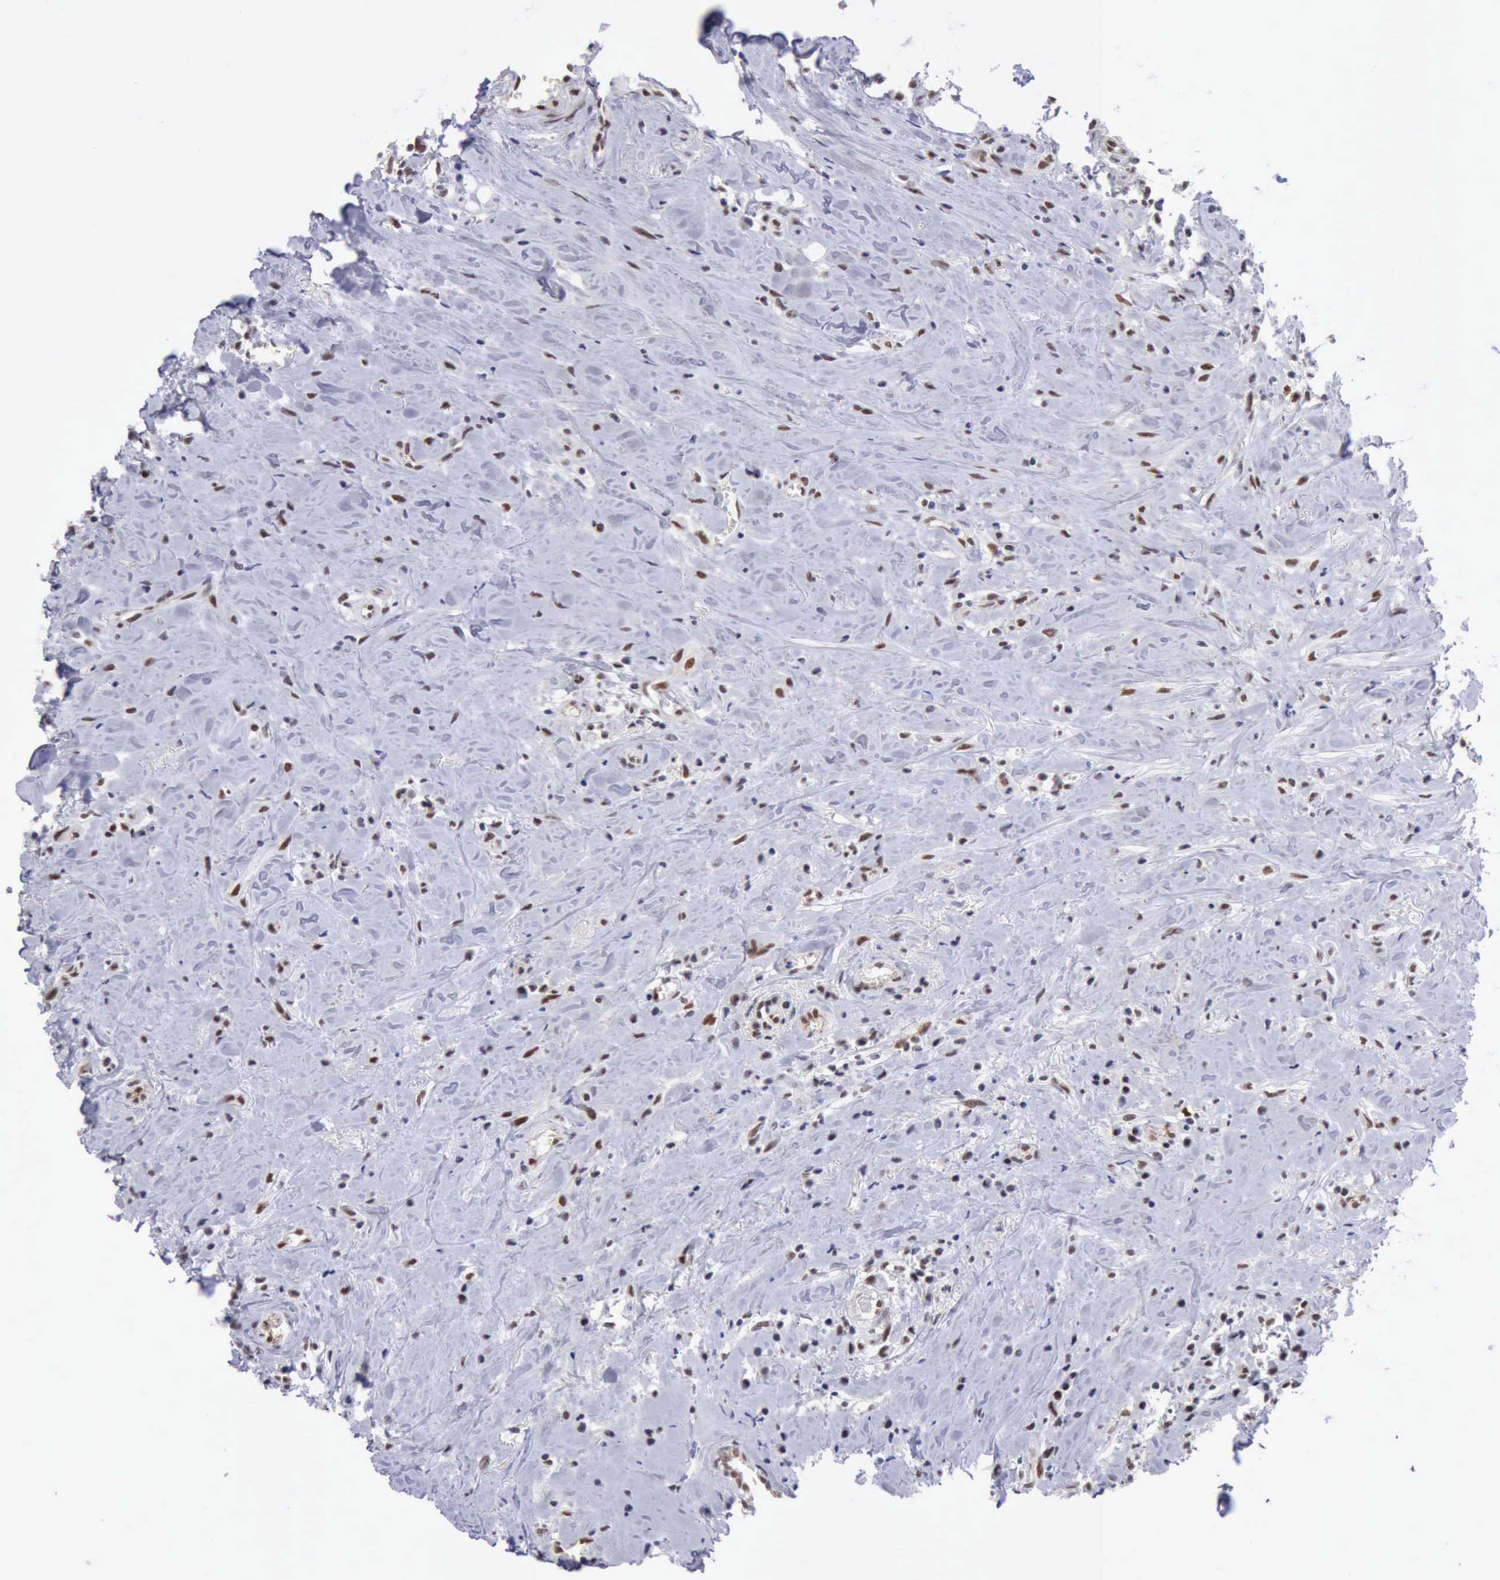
{"staining": {"intensity": "strong", "quantity": "25%-75%", "location": "nuclear"}, "tissue": "head and neck cancer", "cell_type": "Tumor cells", "image_type": "cancer", "snomed": [{"axis": "morphology", "description": "Squamous cell carcinoma, NOS"}, {"axis": "topography", "description": "Oral tissue"}, {"axis": "topography", "description": "Head-Neck"}], "caption": "Human squamous cell carcinoma (head and neck) stained with a protein marker displays strong staining in tumor cells.", "gene": "ERCC4", "patient": {"sex": "female", "age": 82}}